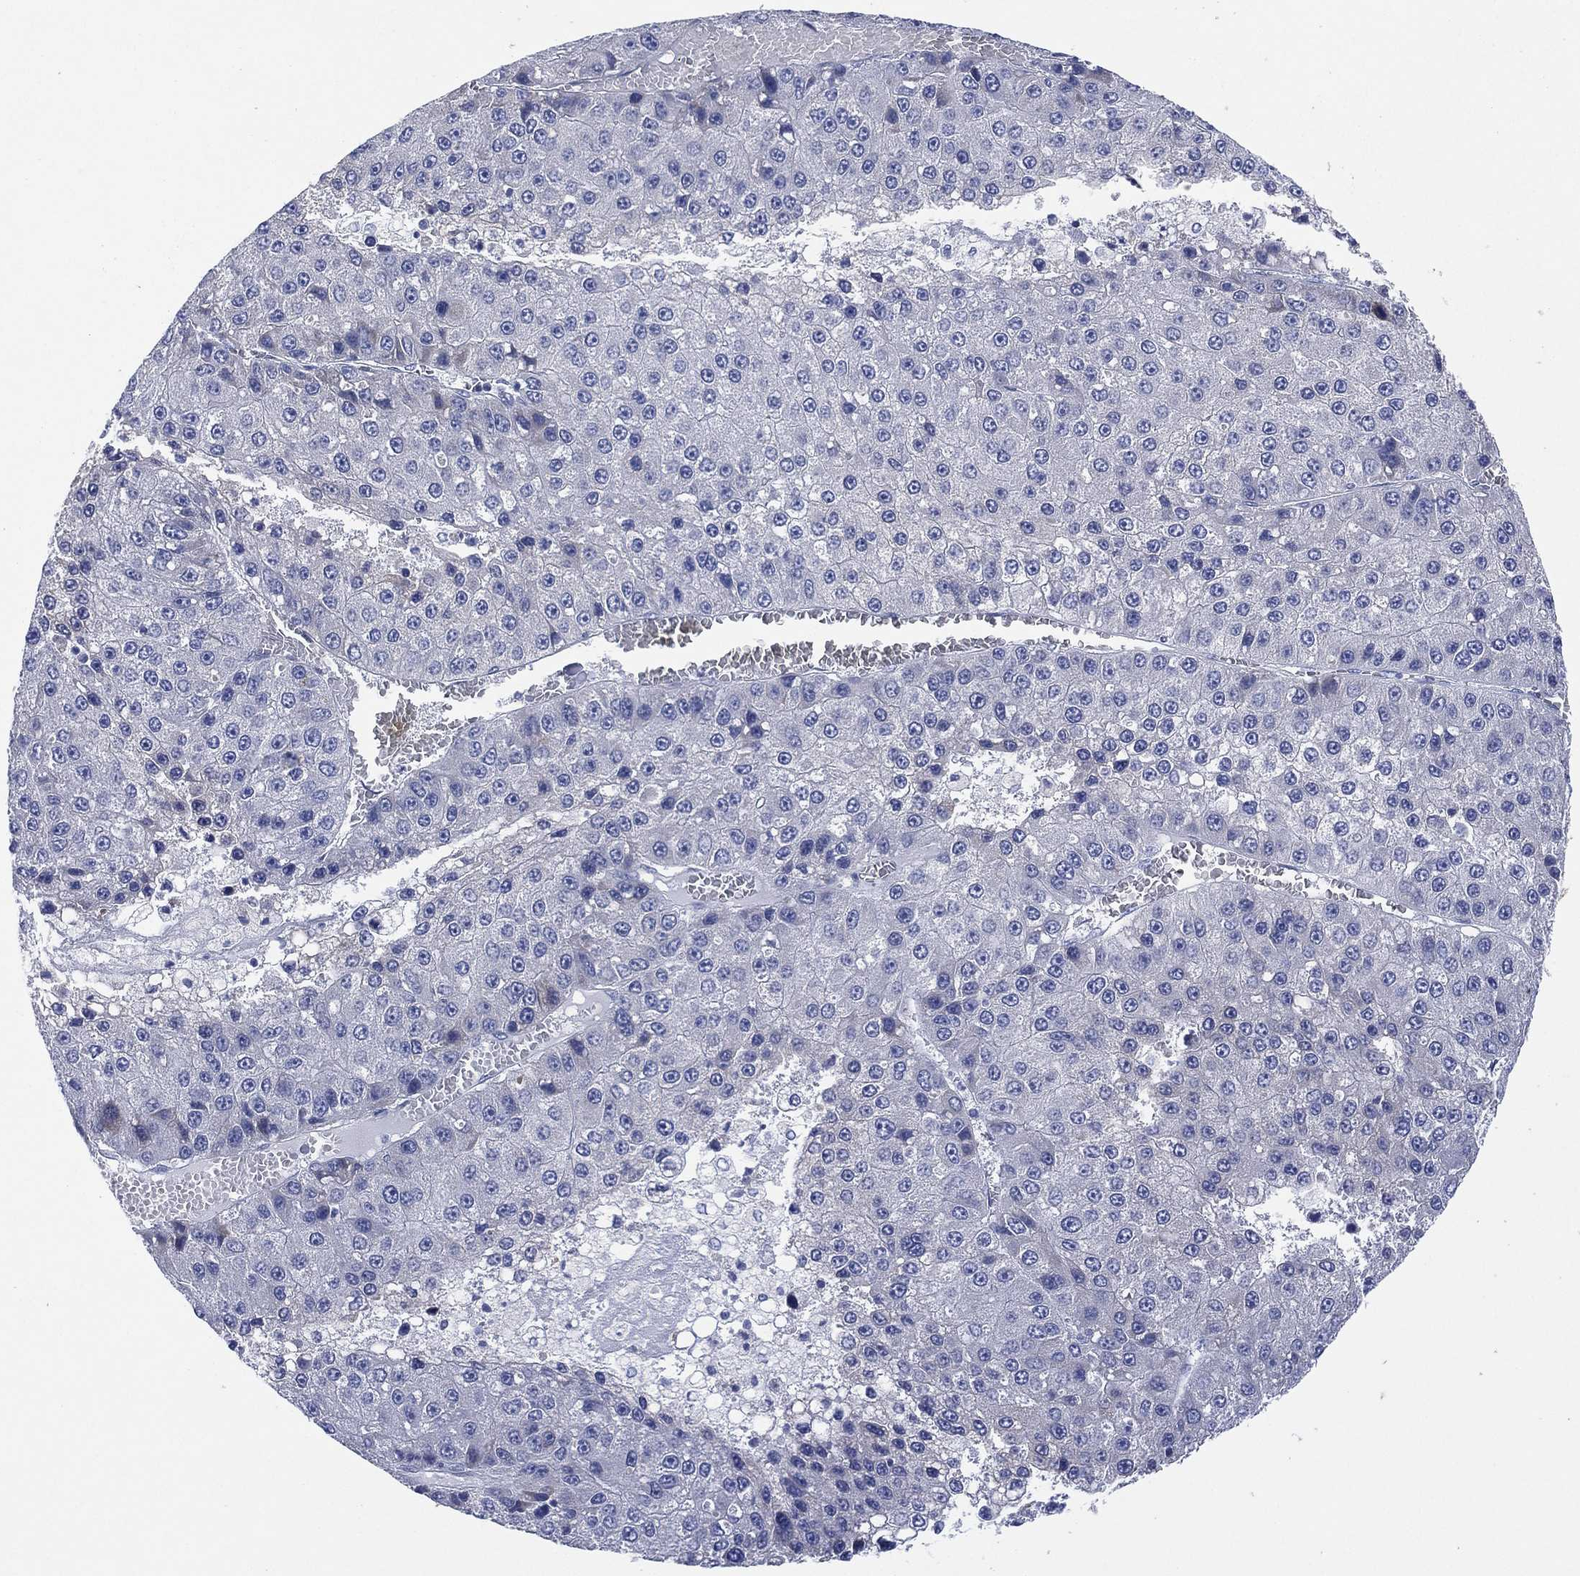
{"staining": {"intensity": "negative", "quantity": "none", "location": "none"}, "tissue": "liver cancer", "cell_type": "Tumor cells", "image_type": "cancer", "snomed": [{"axis": "morphology", "description": "Carcinoma, Hepatocellular, NOS"}, {"axis": "topography", "description": "Liver"}], "caption": "Tumor cells are negative for brown protein staining in liver cancer (hepatocellular carcinoma).", "gene": "CHRNA3", "patient": {"sex": "female", "age": 73}}